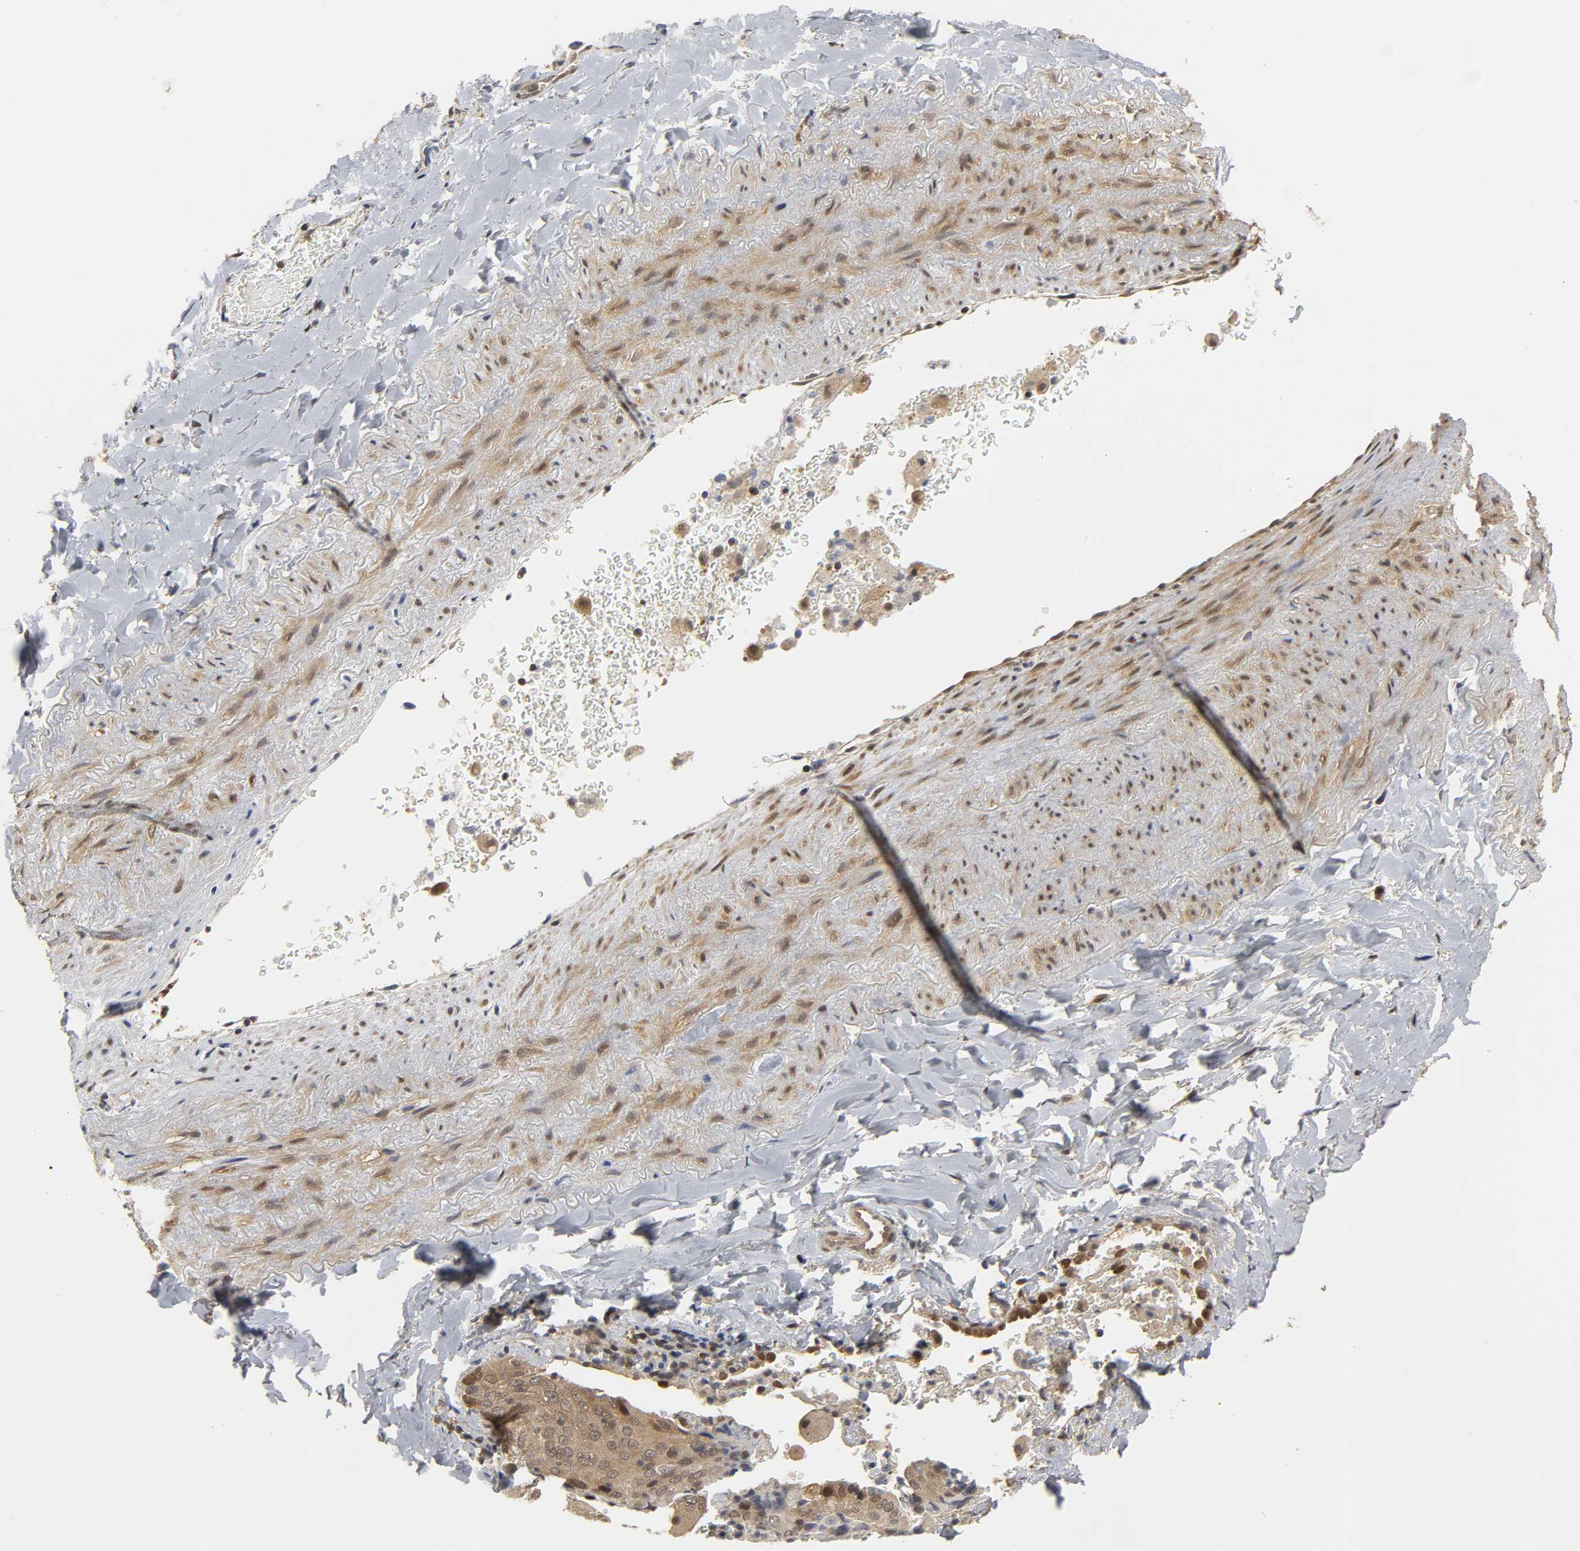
{"staining": {"intensity": "moderate", "quantity": ">75%", "location": "cytoplasmic/membranous"}, "tissue": "lung cancer", "cell_type": "Tumor cells", "image_type": "cancer", "snomed": [{"axis": "morphology", "description": "Squamous cell carcinoma, NOS"}, {"axis": "topography", "description": "Lung"}], "caption": "Moderate cytoplasmic/membranous protein staining is appreciated in about >75% of tumor cells in squamous cell carcinoma (lung).", "gene": "PARK7", "patient": {"sex": "male", "age": 54}}